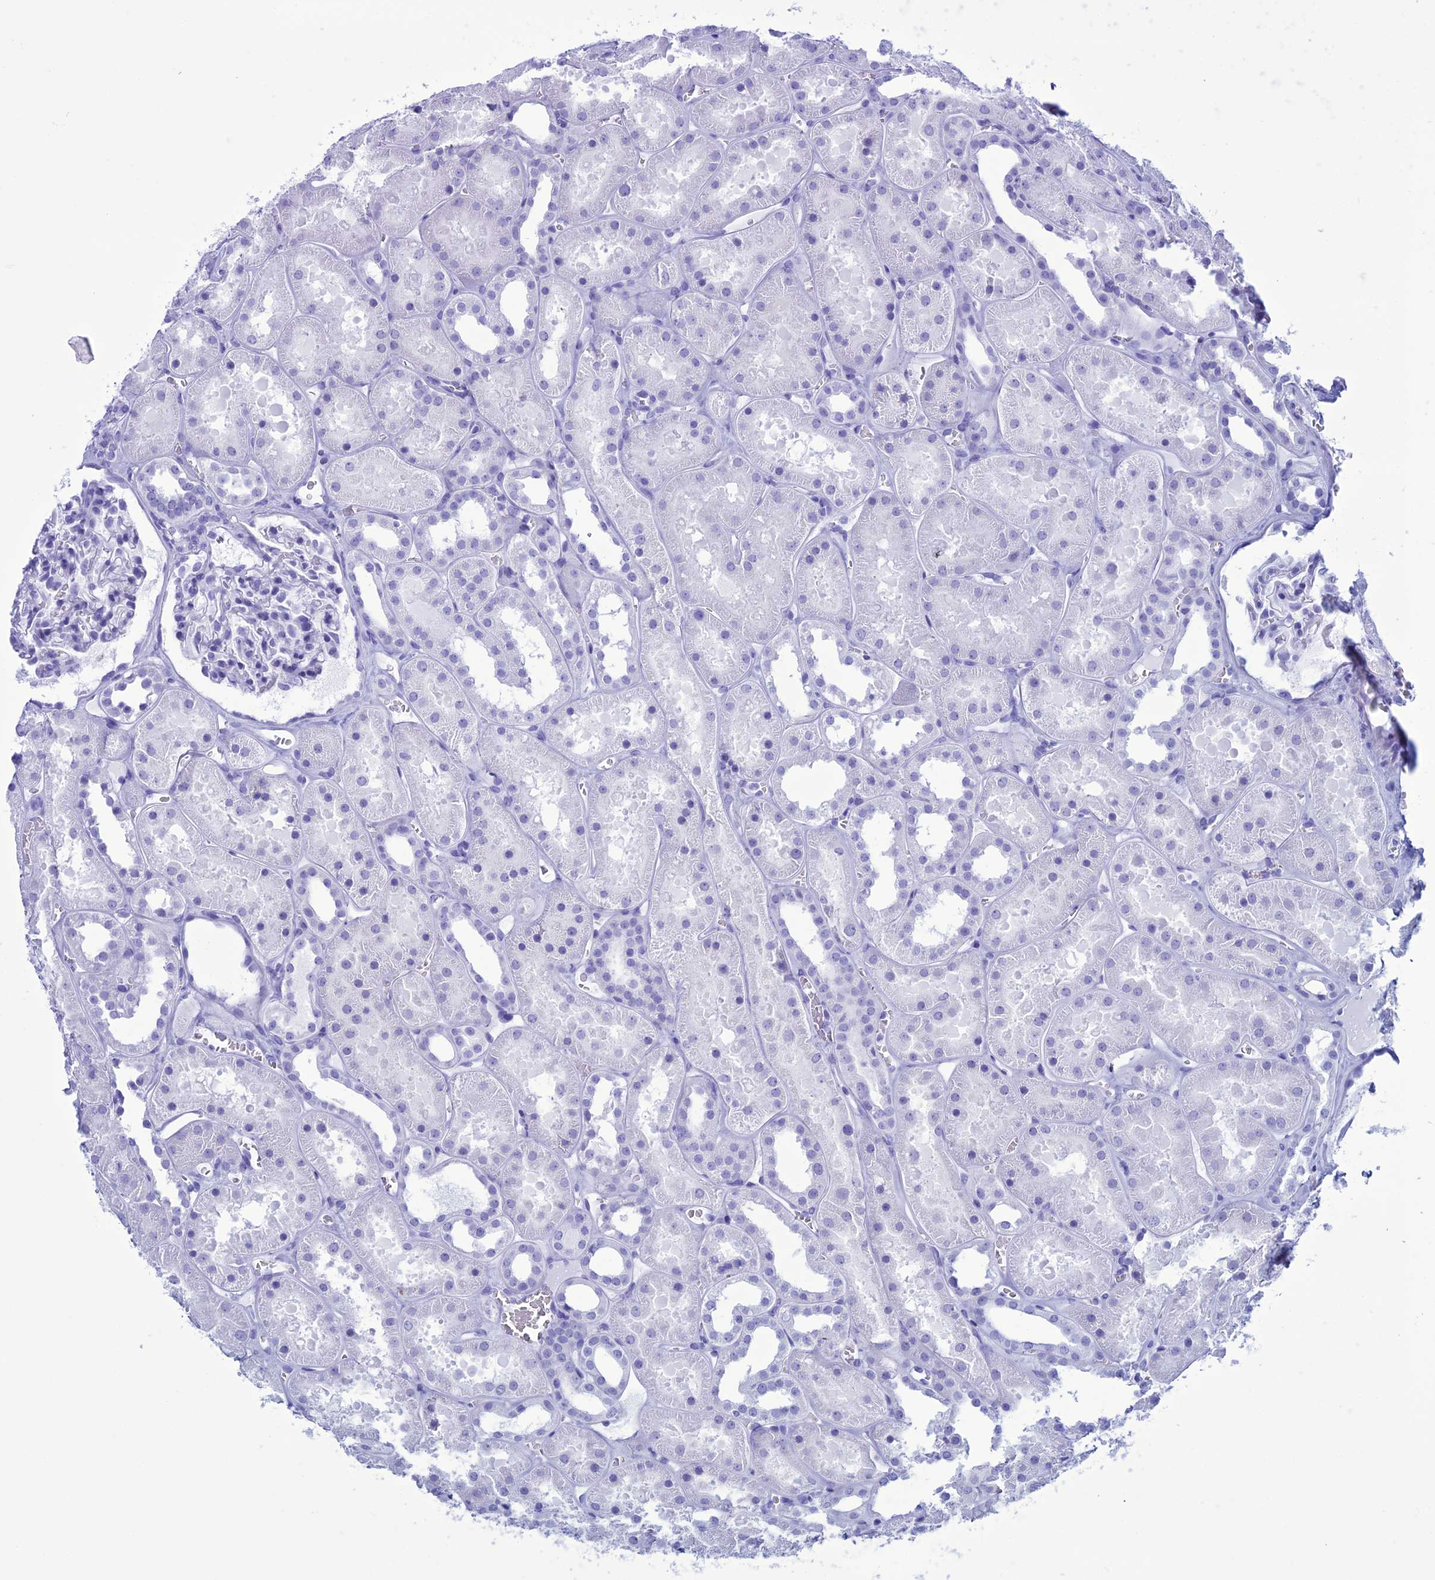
{"staining": {"intensity": "negative", "quantity": "none", "location": "none"}, "tissue": "kidney", "cell_type": "Cells in glomeruli", "image_type": "normal", "snomed": [{"axis": "morphology", "description": "Normal tissue, NOS"}, {"axis": "topography", "description": "Kidney"}], "caption": "Cells in glomeruli show no significant expression in normal kidney.", "gene": "MZB1", "patient": {"sex": "female", "age": 41}}